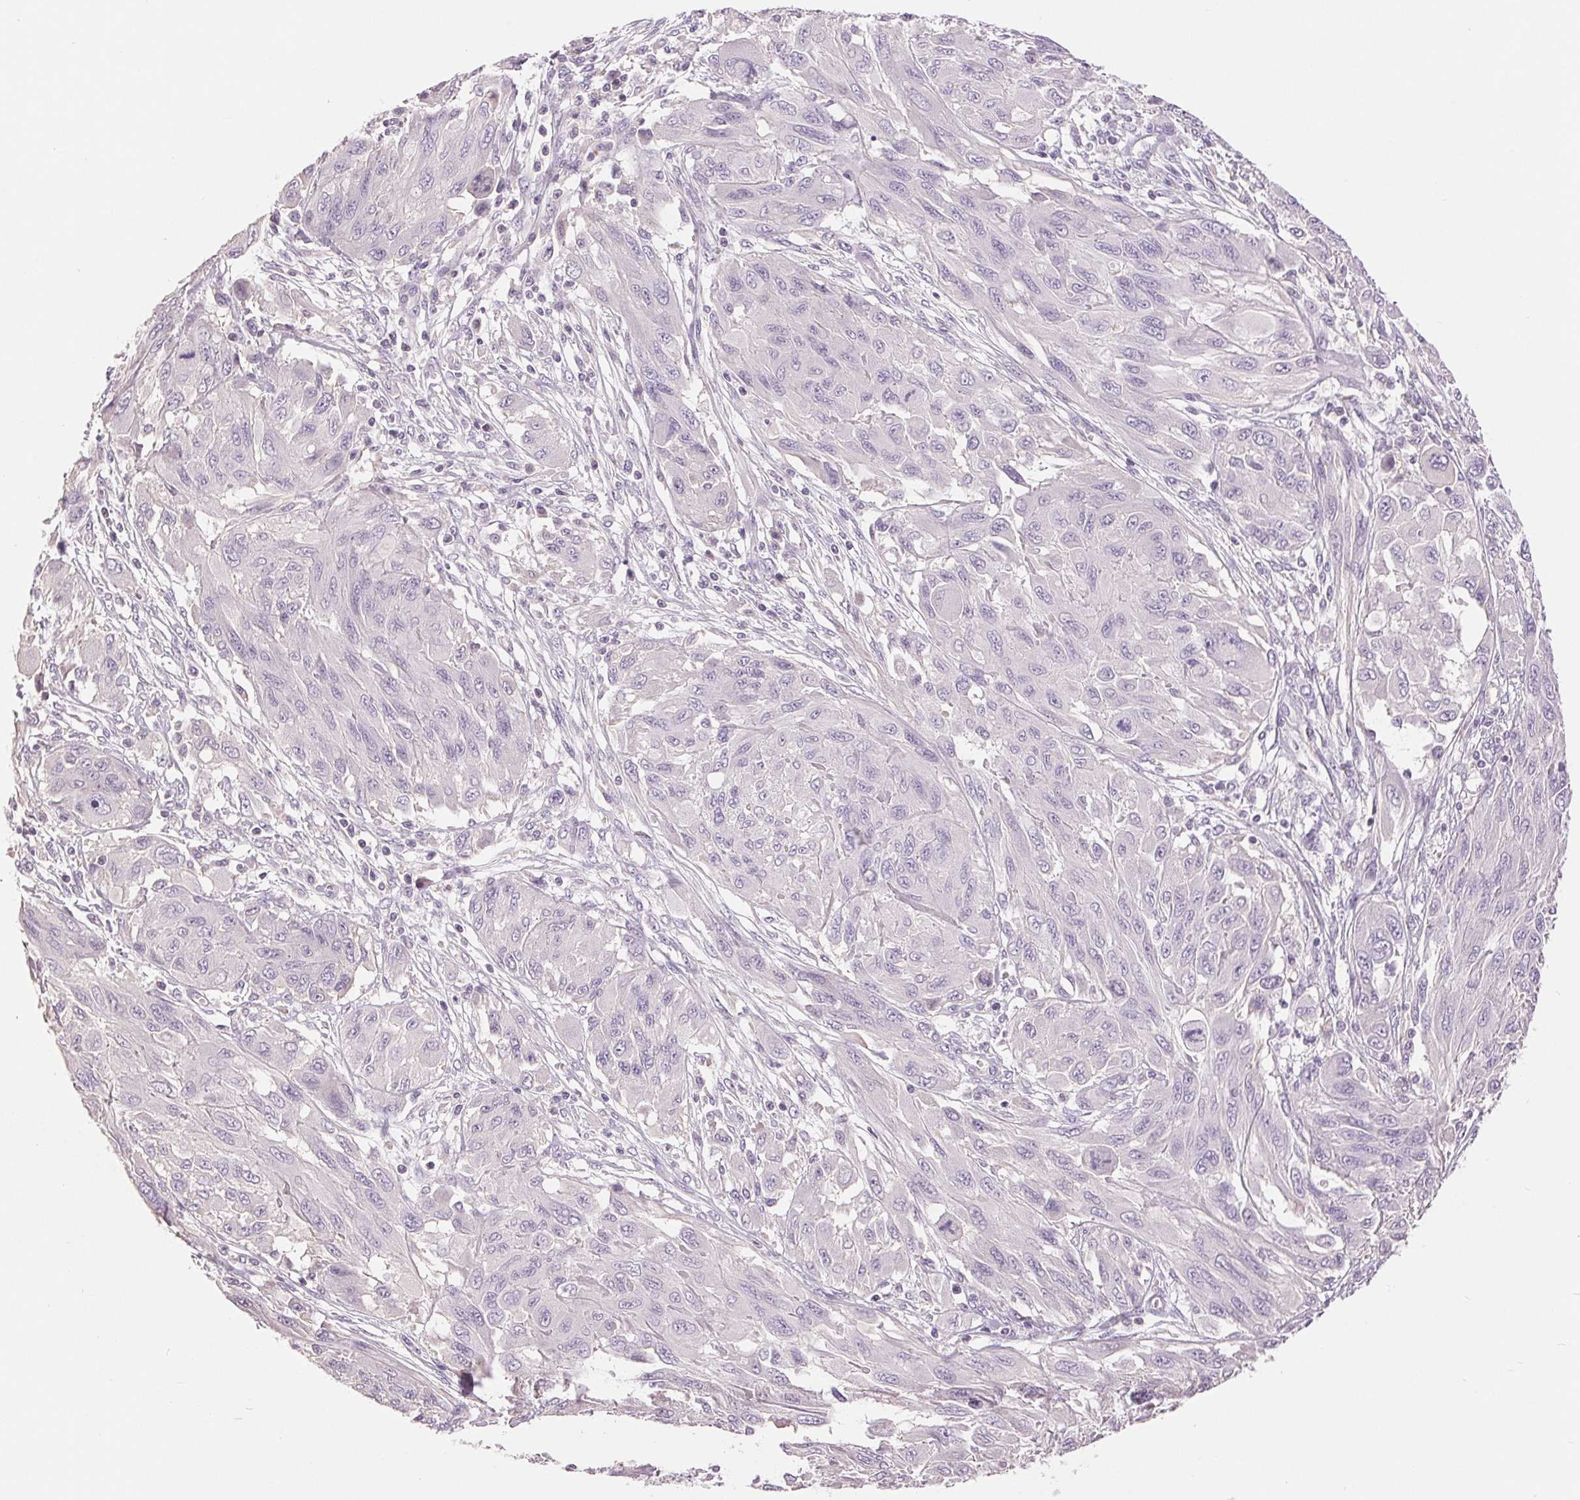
{"staining": {"intensity": "negative", "quantity": "none", "location": "none"}, "tissue": "melanoma", "cell_type": "Tumor cells", "image_type": "cancer", "snomed": [{"axis": "morphology", "description": "Malignant melanoma, NOS"}, {"axis": "topography", "description": "Skin"}], "caption": "Malignant melanoma stained for a protein using IHC demonstrates no positivity tumor cells.", "gene": "FXYD4", "patient": {"sex": "female", "age": 91}}